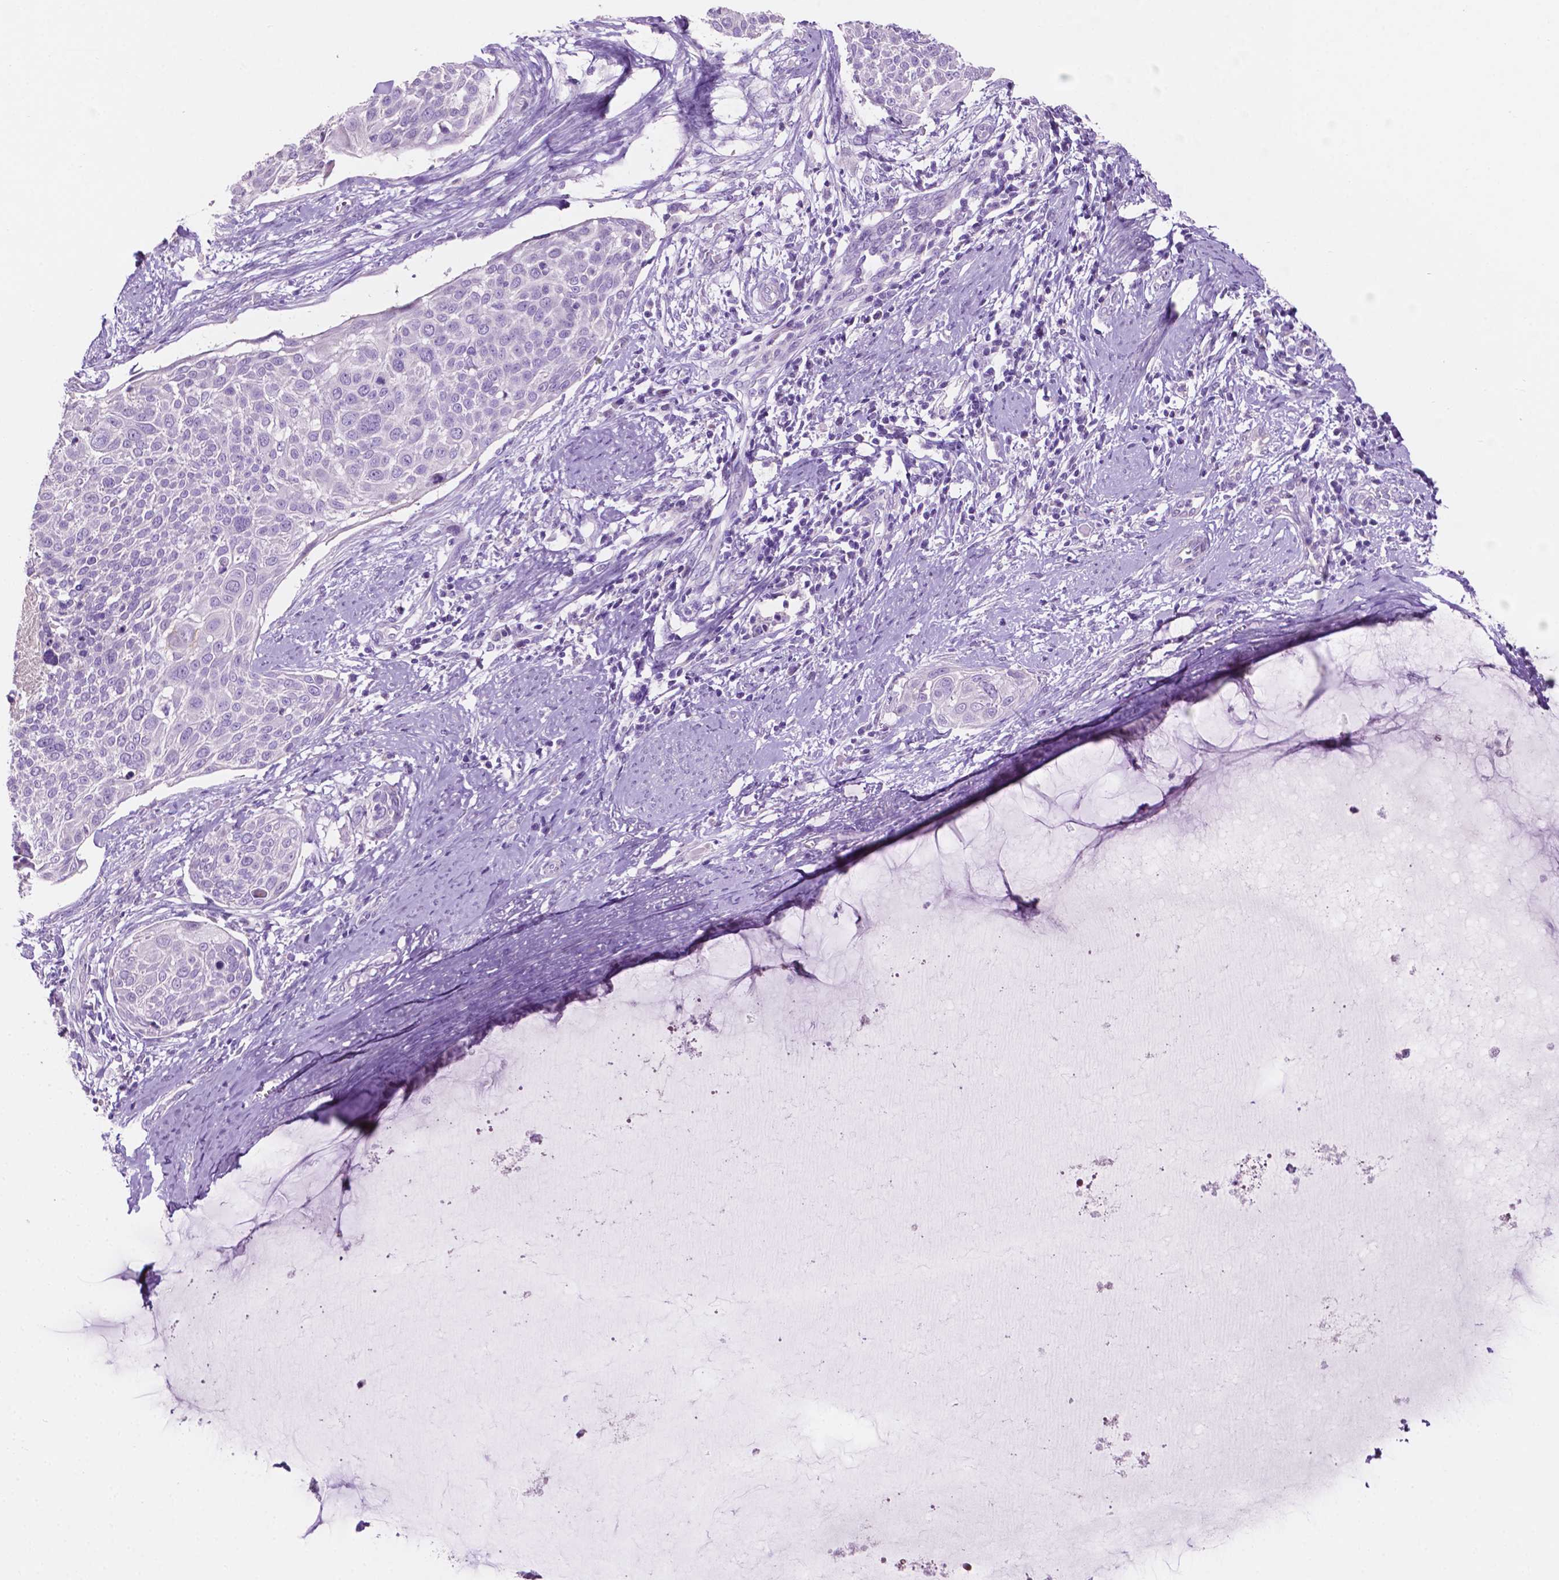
{"staining": {"intensity": "negative", "quantity": "none", "location": "none"}, "tissue": "cervical cancer", "cell_type": "Tumor cells", "image_type": "cancer", "snomed": [{"axis": "morphology", "description": "Squamous cell carcinoma, NOS"}, {"axis": "topography", "description": "Cervix"}], "caption": "Cervical squamous cell carcinoma was stained to show a protein in brown. There is no significant positivity in tumor cells.", "gene": "CLDN17", "patient": {"sex": "female", "age": 39}}